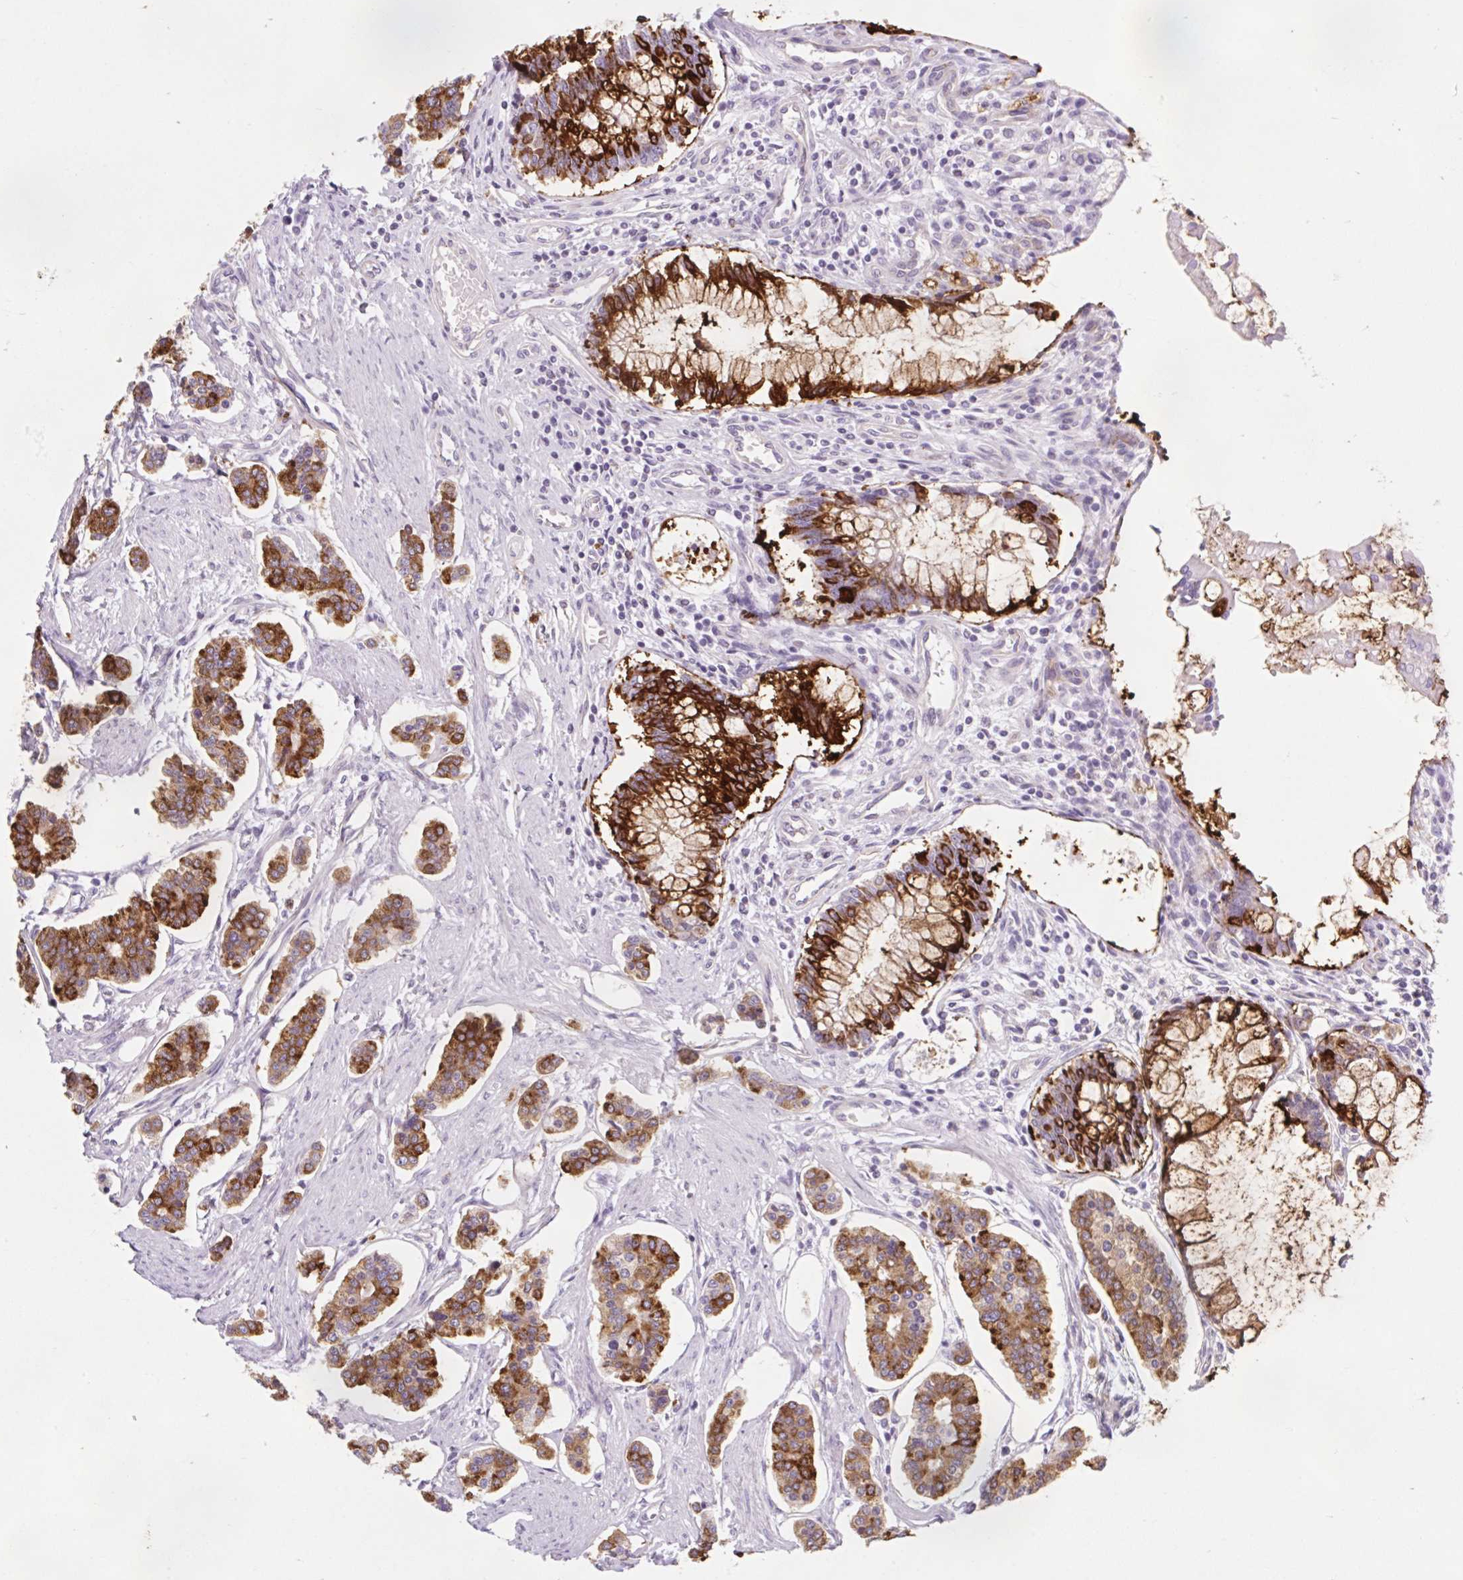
{"staining": {"intensity": "strong", "quantity": ">75%", "location": "cytoplasmic/membranous"}, "tissue": "carcinoid", "cell_type": "Tumor cells", "image_type": "cancer", "snomed": [{"axis": "morphology", "description": "Carcinoid, malignant, NOS"}, {"axis": "topography", "description": "Small intestine"}], "caption": "Tumor cells exhibit high levels of strong cytoplasmic/membranous expression in approximately >75% of cells in human carcinoid.", "gene": "BCAS1", "patient": {"sex": "female", "age": 65}}